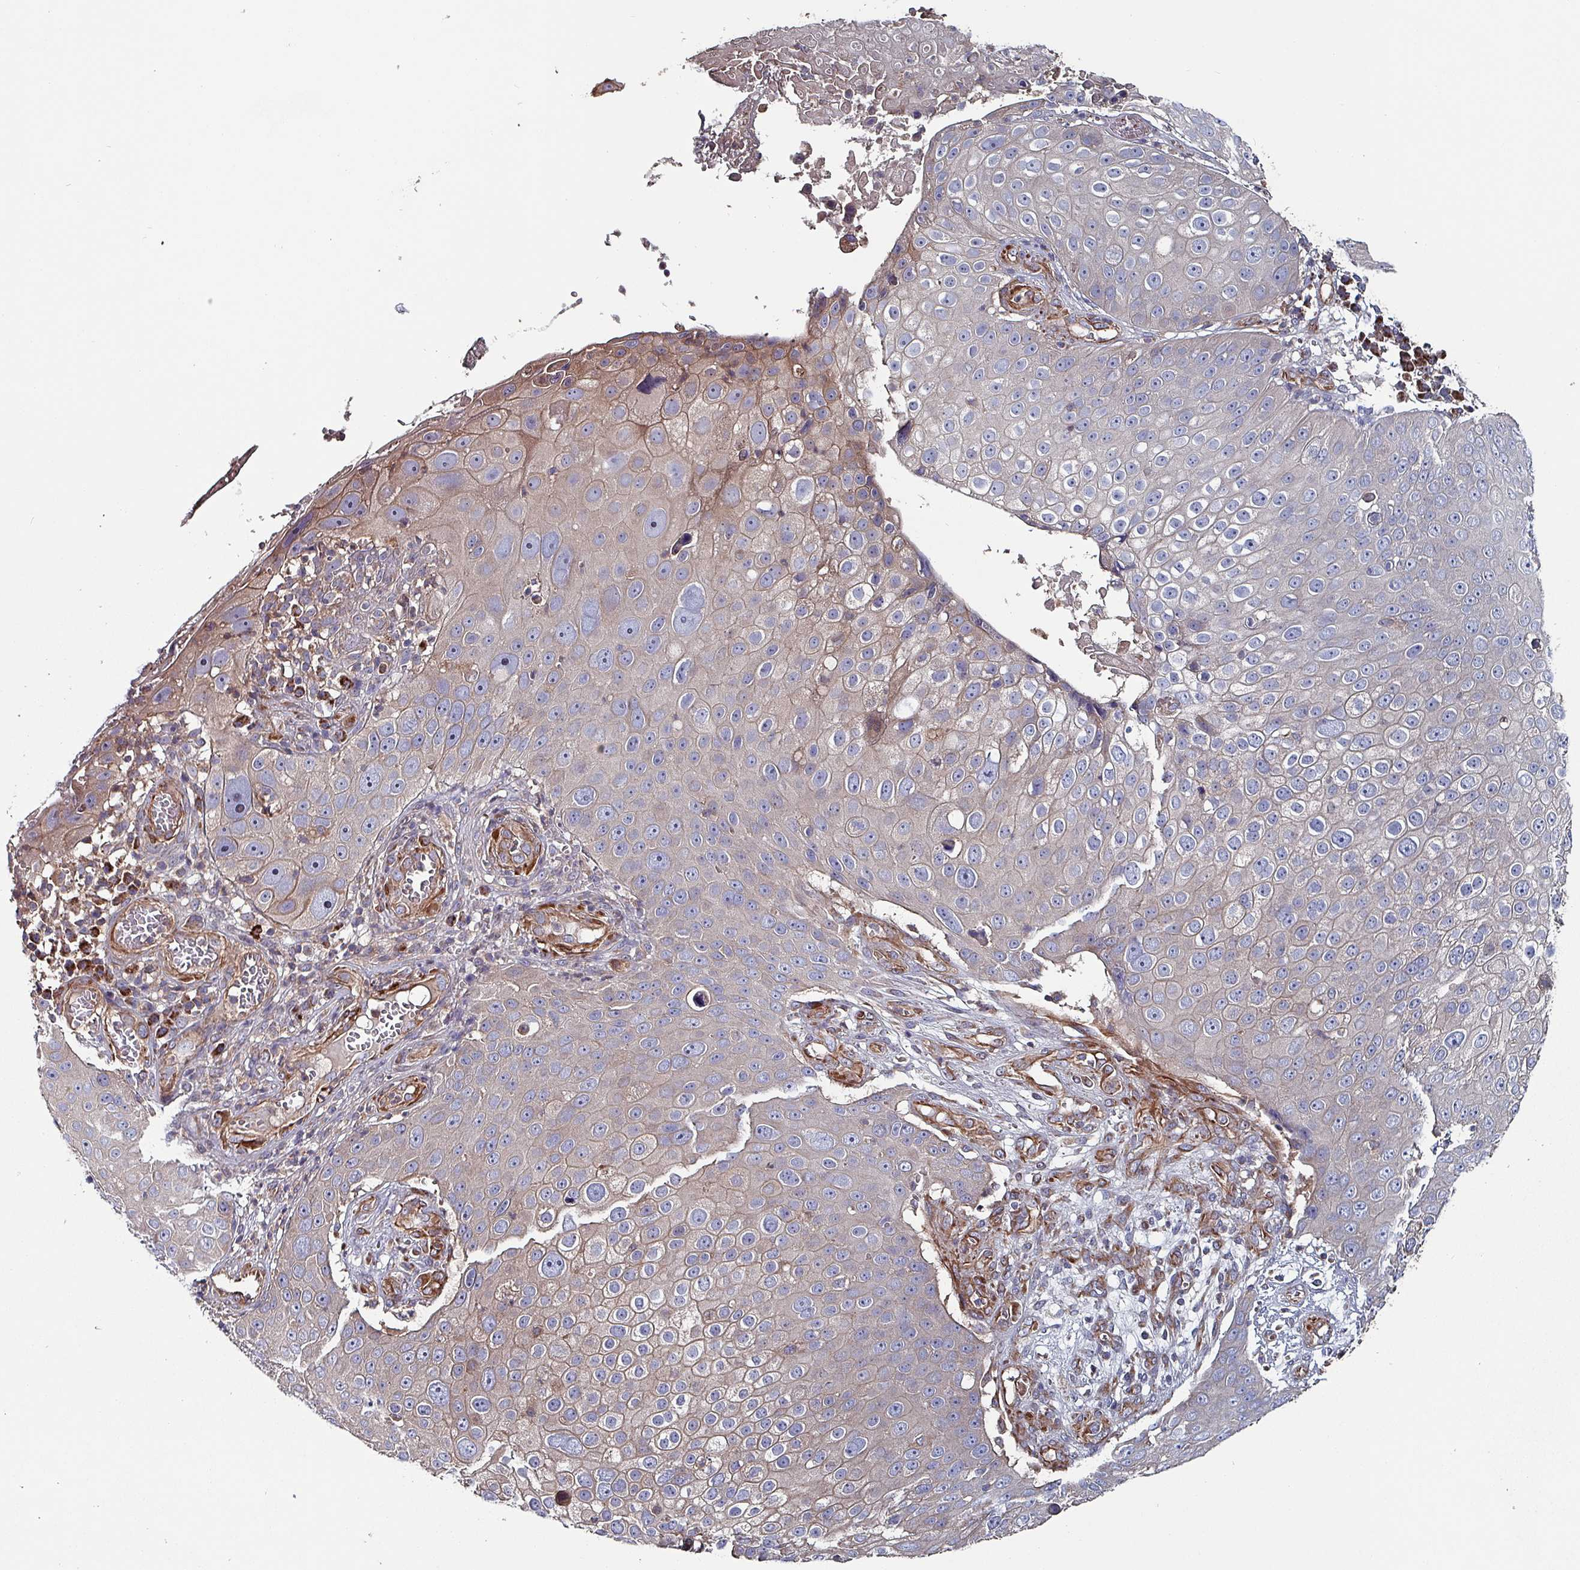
{"staining": {"intensity": "weak", "quantity": "<25%", "location": "cytoplasmic/membranous"}, "tissue": "skin cancer", "cell_type": "Tumor cells", "image_type": "cancer", "snomed": [{"axis": "morphology", "description": "Squamous cell carcinoma, NOS"}, {"axis": "topography", "description": "Skin"}], "caption": "A high-resolution histopathology image shows immunohistochemistry (IHC) staining of squamous cell carcinoma (skin), which demonstrates no significant positivity in tumor cells. The staining was performed using DAB to visualize the protein expression in brown, while the nuclei were stained in blue with hematoxylin (Magnification: 20x).", "gene": "ANO10", "patient": {"sex": "male", "age": 71}}